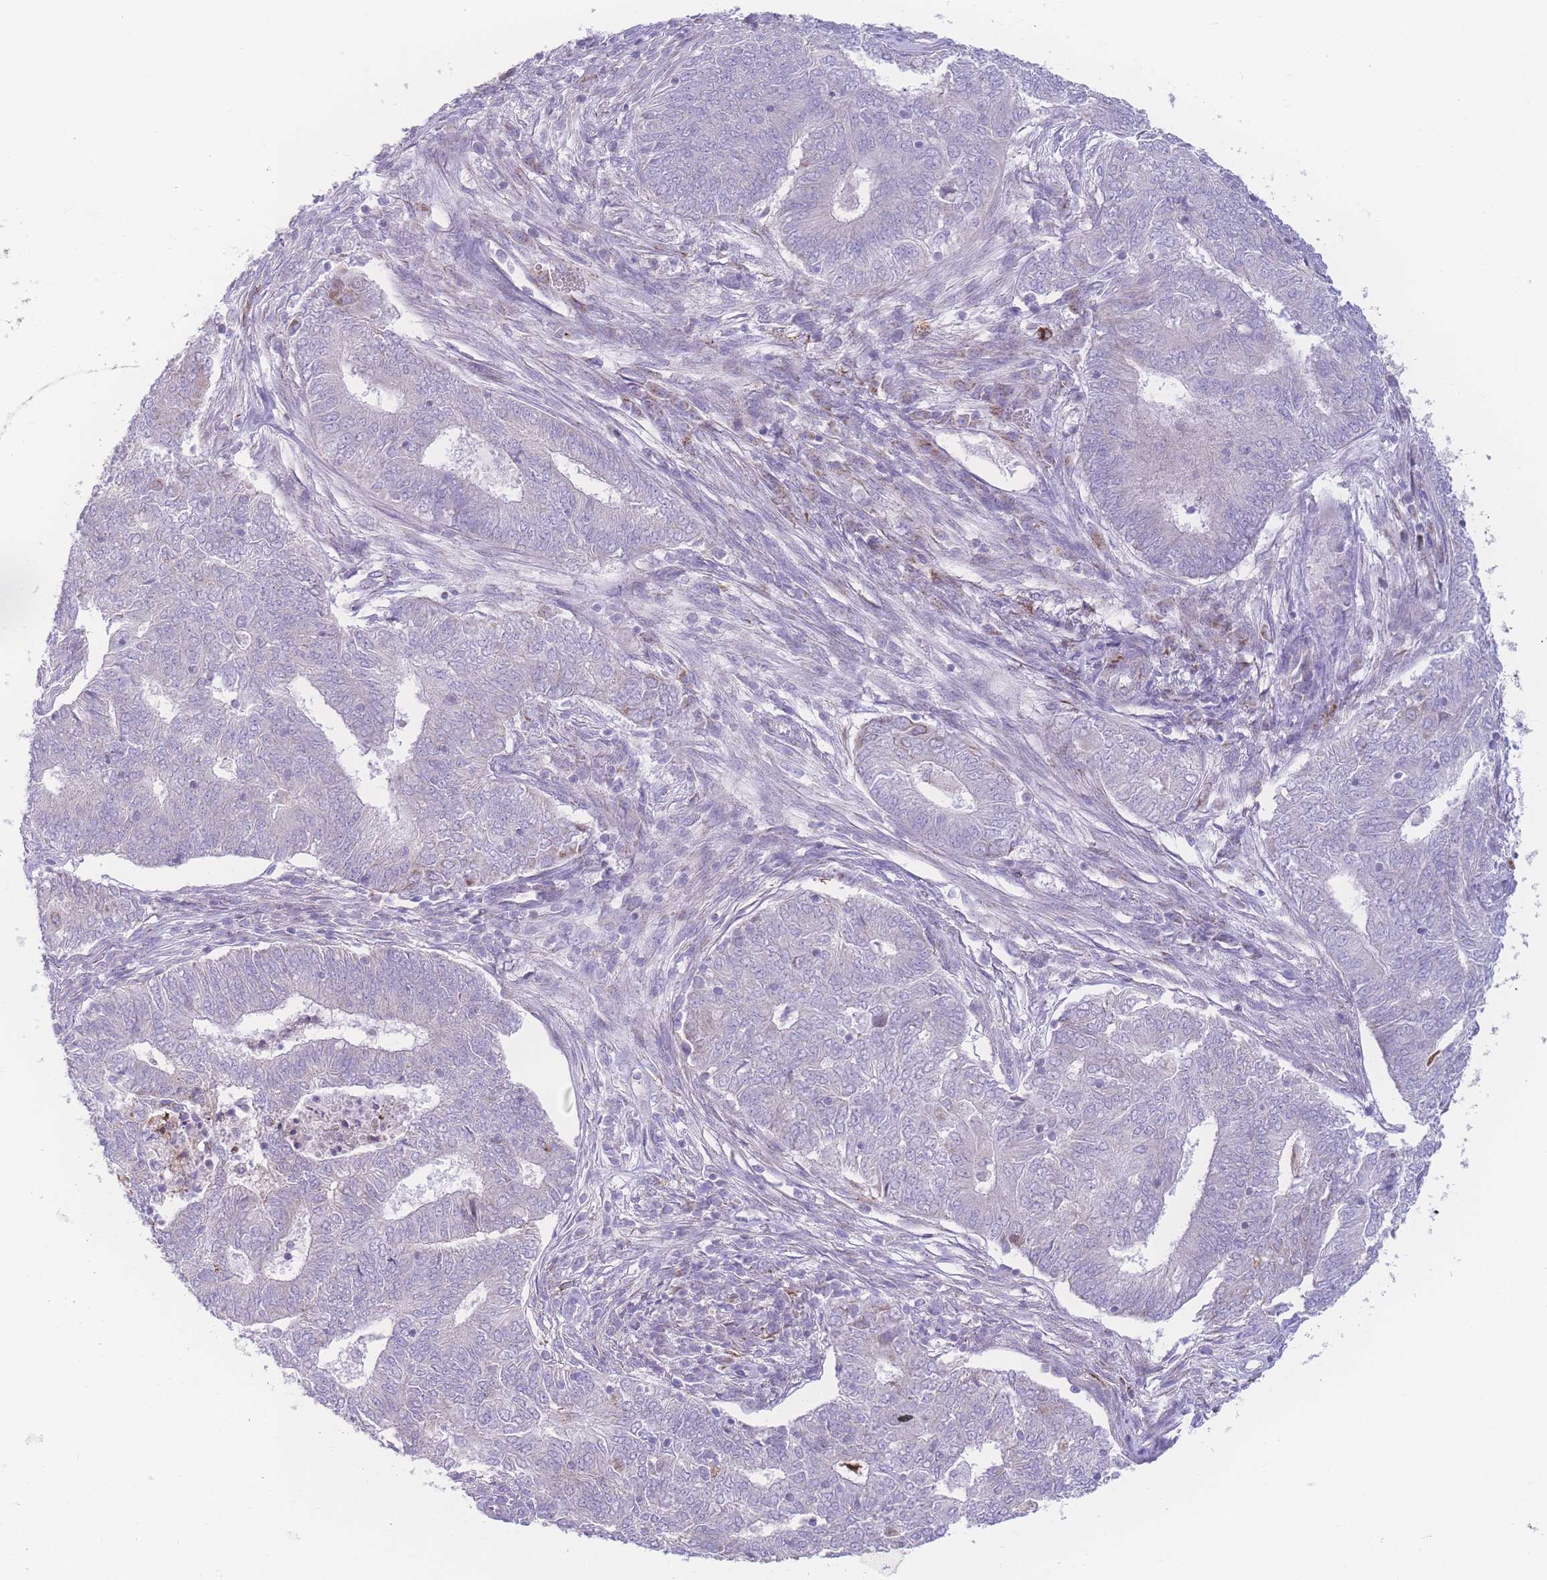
{"staining": {"intensity": "negative", "quantity": "none", "location": "none"}, "tissue": "endometrial cancer", "cell_type": "Tumor cells", "image_type": "cancer", "snomed": [{"axis": "morphology", "description": "Adenocarcinoma, NOS"}, {"axis": "topography", "description": "Endometrium"}], "caption": "Immunohistochemistry (IHC) image of human adenocarcinoma (endometrial) stained for a protein (brown), which reveals no positivity in tumor cells.", "gene": "NBEAL1", "patient": {"sex": "female", "age": 62}}